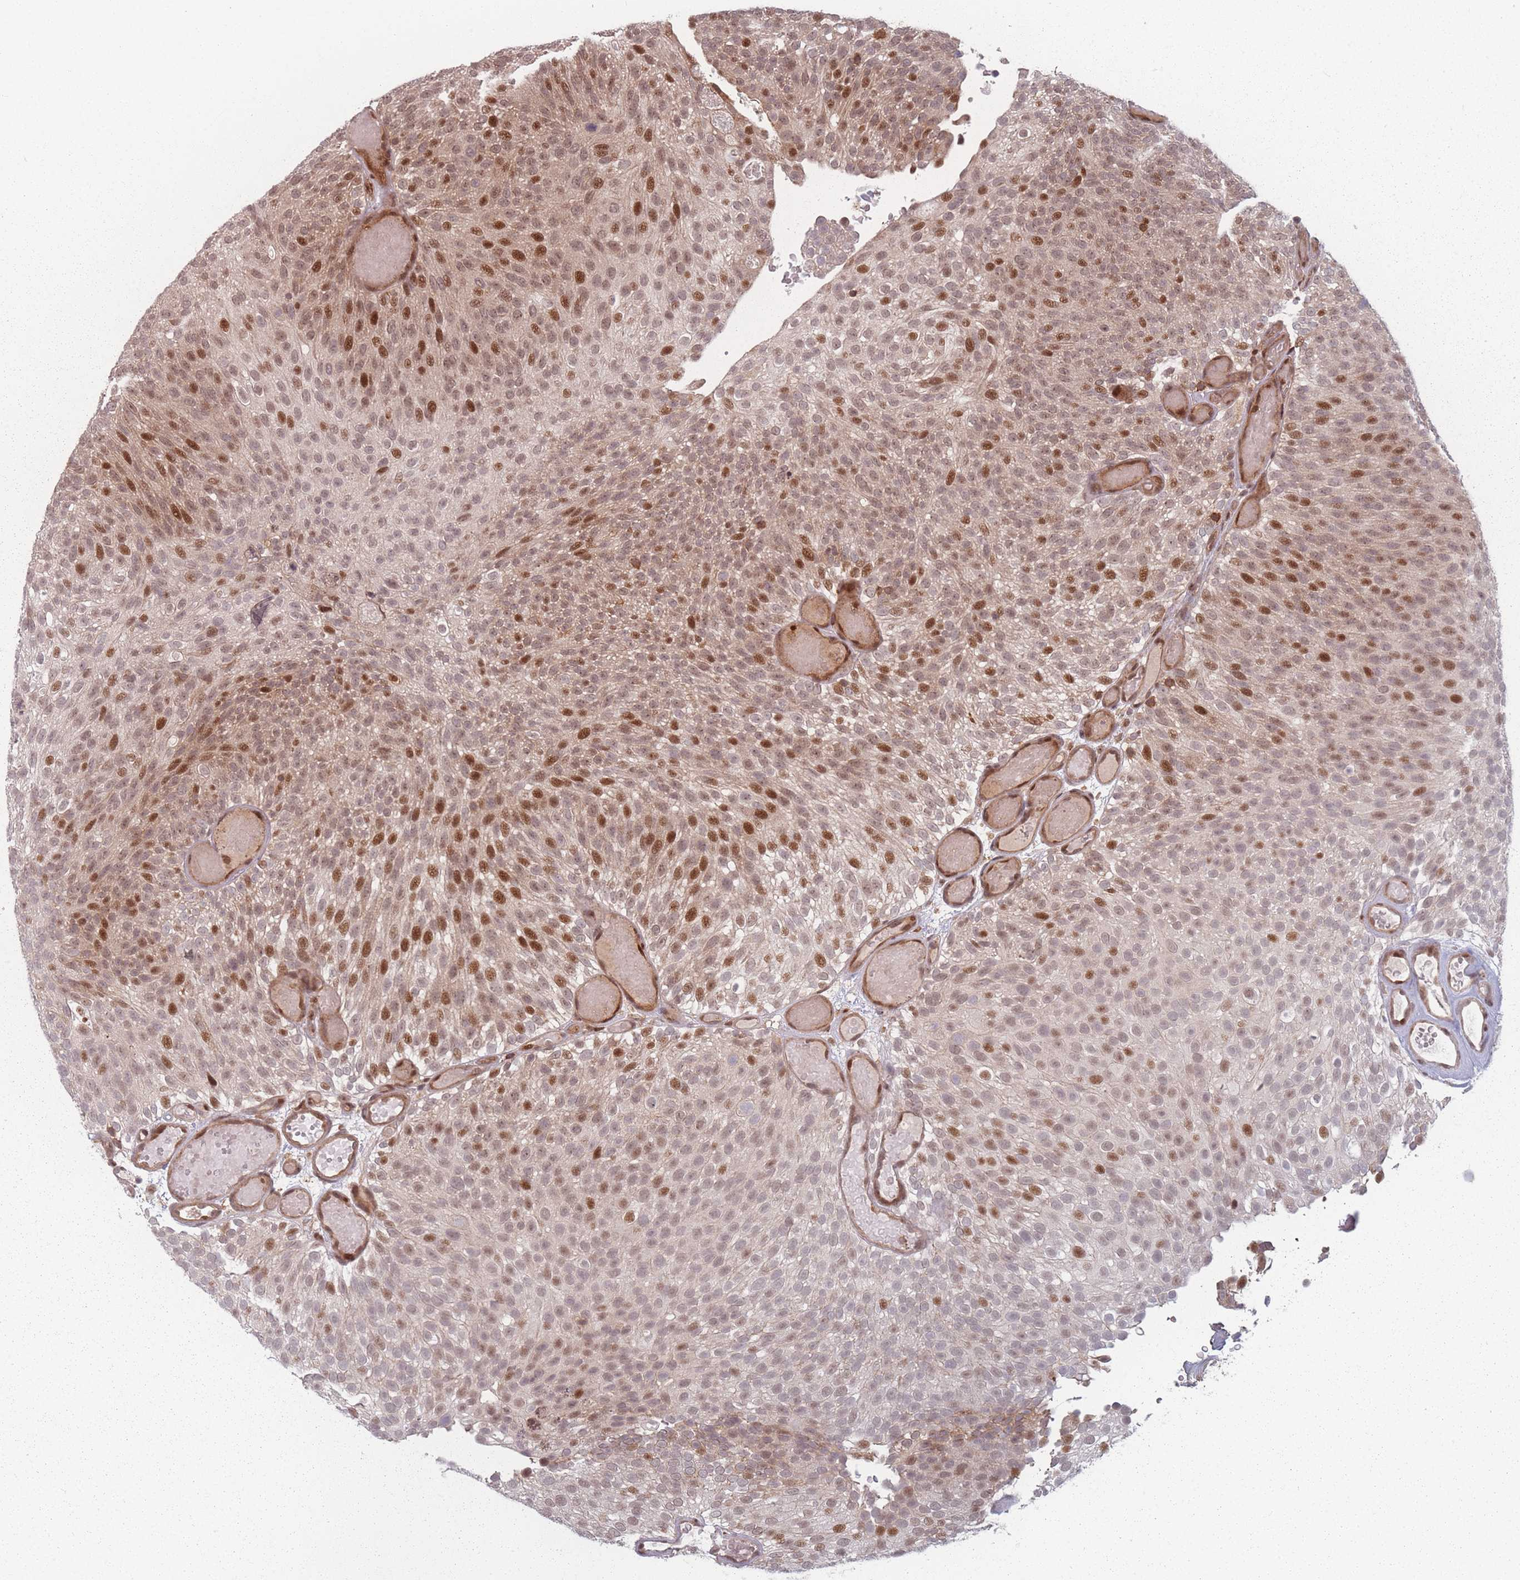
{"staining": {"intensity": "moderate", "quantity": ">75%", "location": "nuclear"}, "tissue": "urothelial cancer", "cell_type": "Tumor cells", "image_type": "cancer", "snomed": [{"axis": "morphology", "description": "Urothelial carcinoma, Low grade"}, {"axis": "topography", "description": "Urinary bladder"}], "caption": "This is an image of immunohistochemistry (IHC) staining of urothelial carcinoma (low-grade), which shows moderate expression in the nuclear of tumor cells.", "gene": "WDR55", "patient": {"sex": "male", "age": 78}}